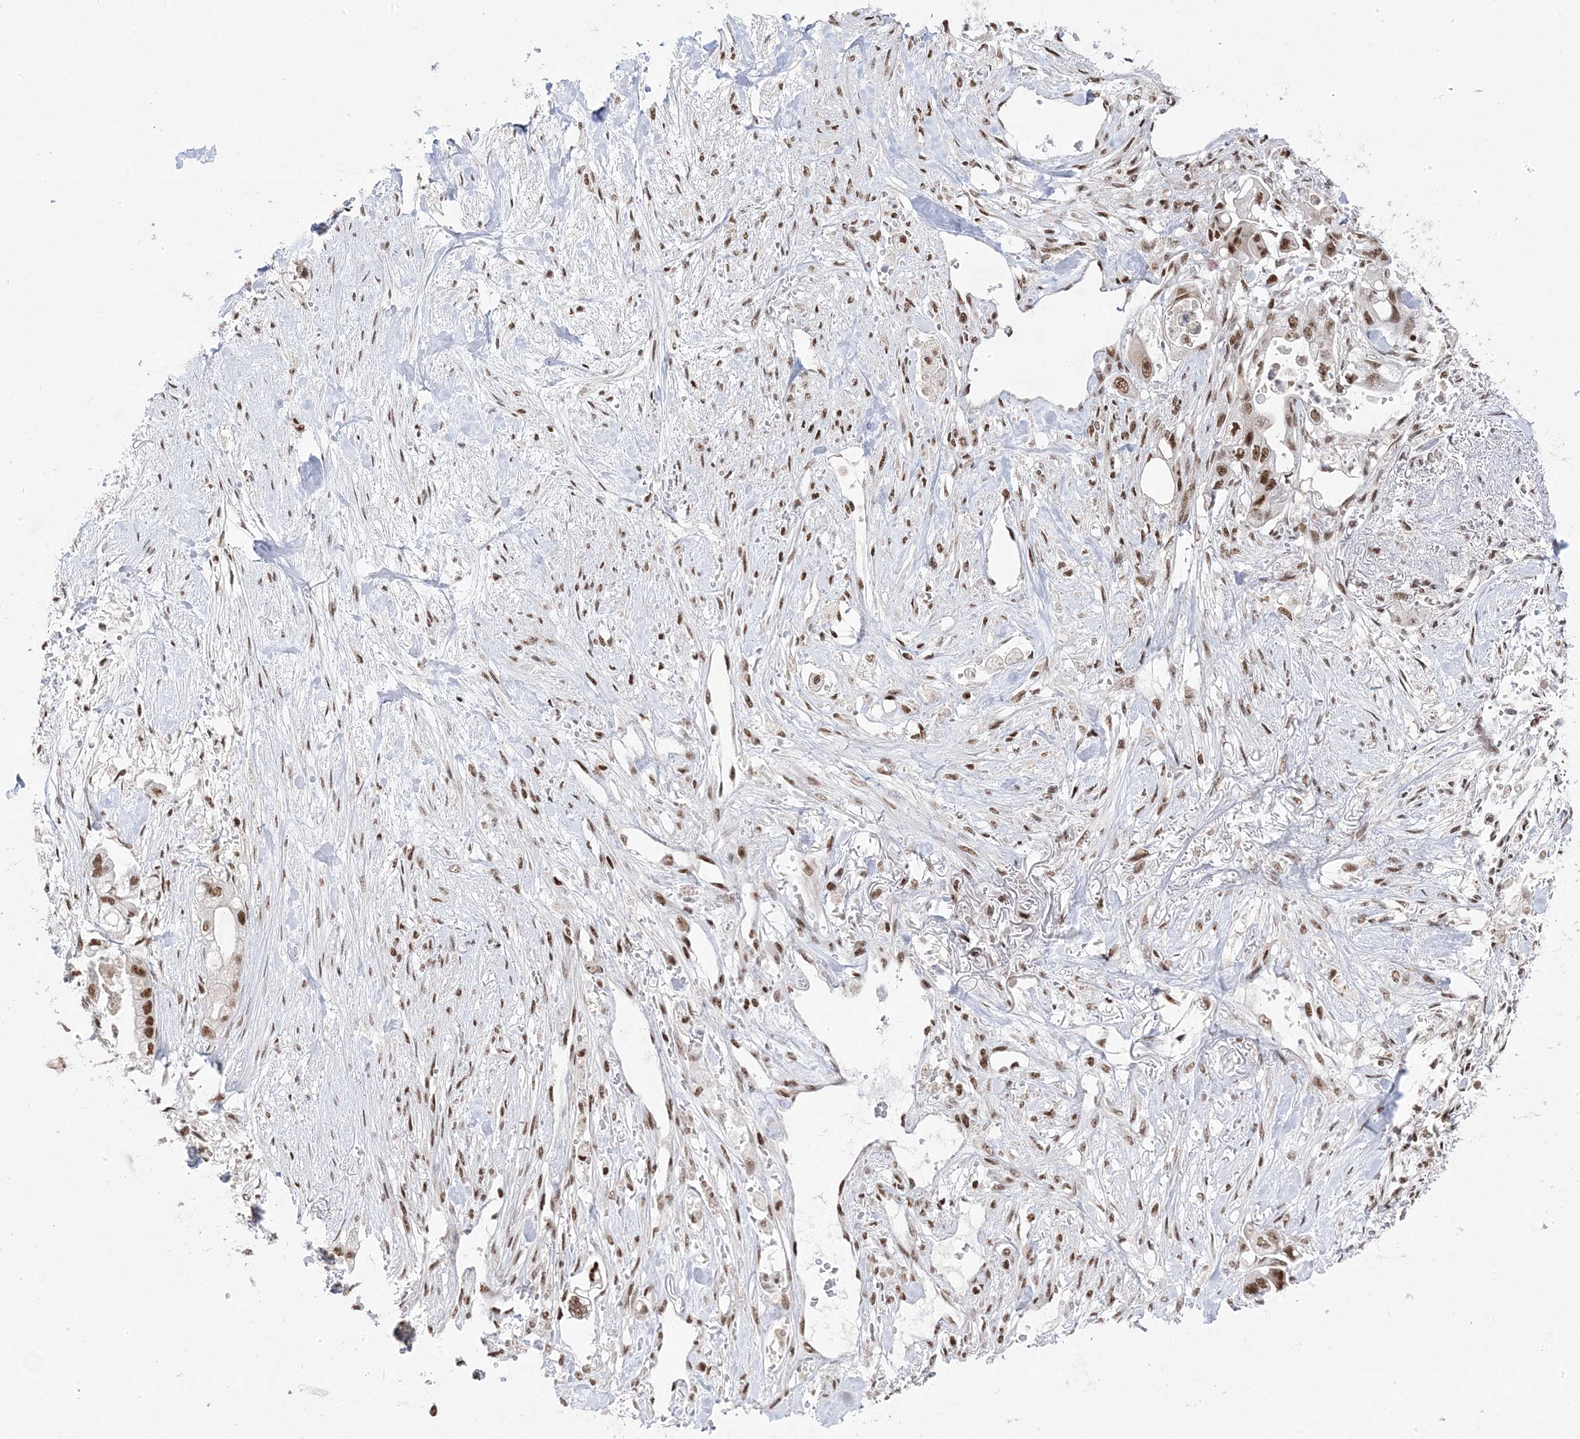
{"staining": {"intensity": "moderate", "quantity": ">75%", "location": "nuclear"}, "tissue": "stomach cancer", "cell_type": "Tumor cells", "image_type": "cancer", "snomed": [{"axis": "morphology", "description": "Adenocarcinoma, NOS"}, {"axis": "topography", "description": "Stomach"}], "caption": "Protein staining demonstrates moderate nuclear expression in about >75% of tumor cells in stomach adenocarcinoma.", "gene": "MTREX", "patient": {"sex": "male", "age": 62}}